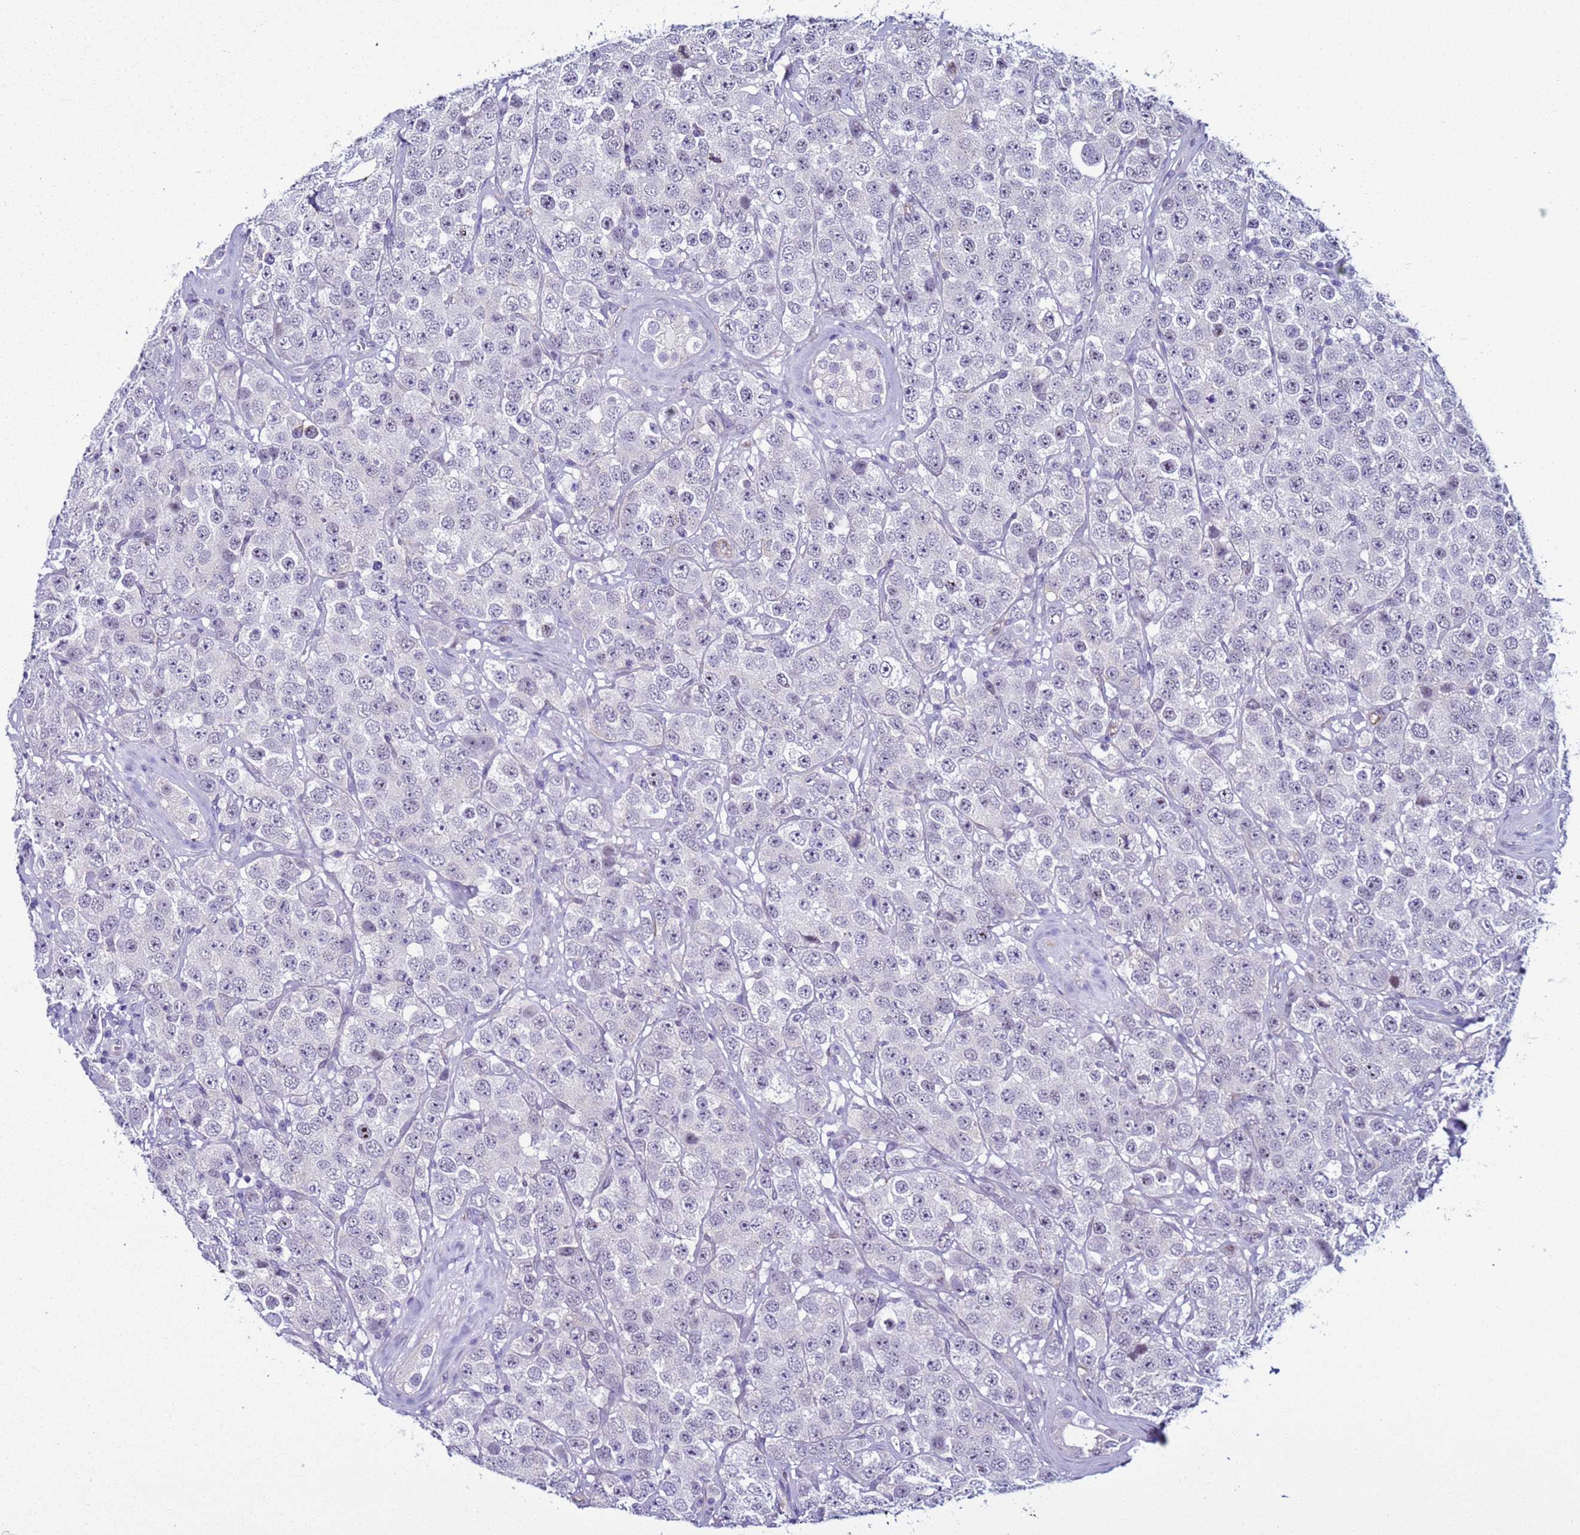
{"staining": {"intensity": "negative", "quantity": "none", "location": "none"}, "tissue": "testis cancer", "cell_type": "Tumor cells", "image_type": "cancer", "snomed": [{"axis": "morphology", "description": "Seminoma, NOS"}, {"axis": "topography", "description": "Testis"}], "caption": "This histopathology image is of seminoma (testis) stained with immunohistochemistry to label a protein in brown with the nuclei are counter-stained blue. There is no staining in tumor cells. (DAB immunohistochemistry (IHC) visualized using brightfield microscopy, high magnification).", "gene": "LRRC10B", "patient": {"sex": "male", "age": 28}}